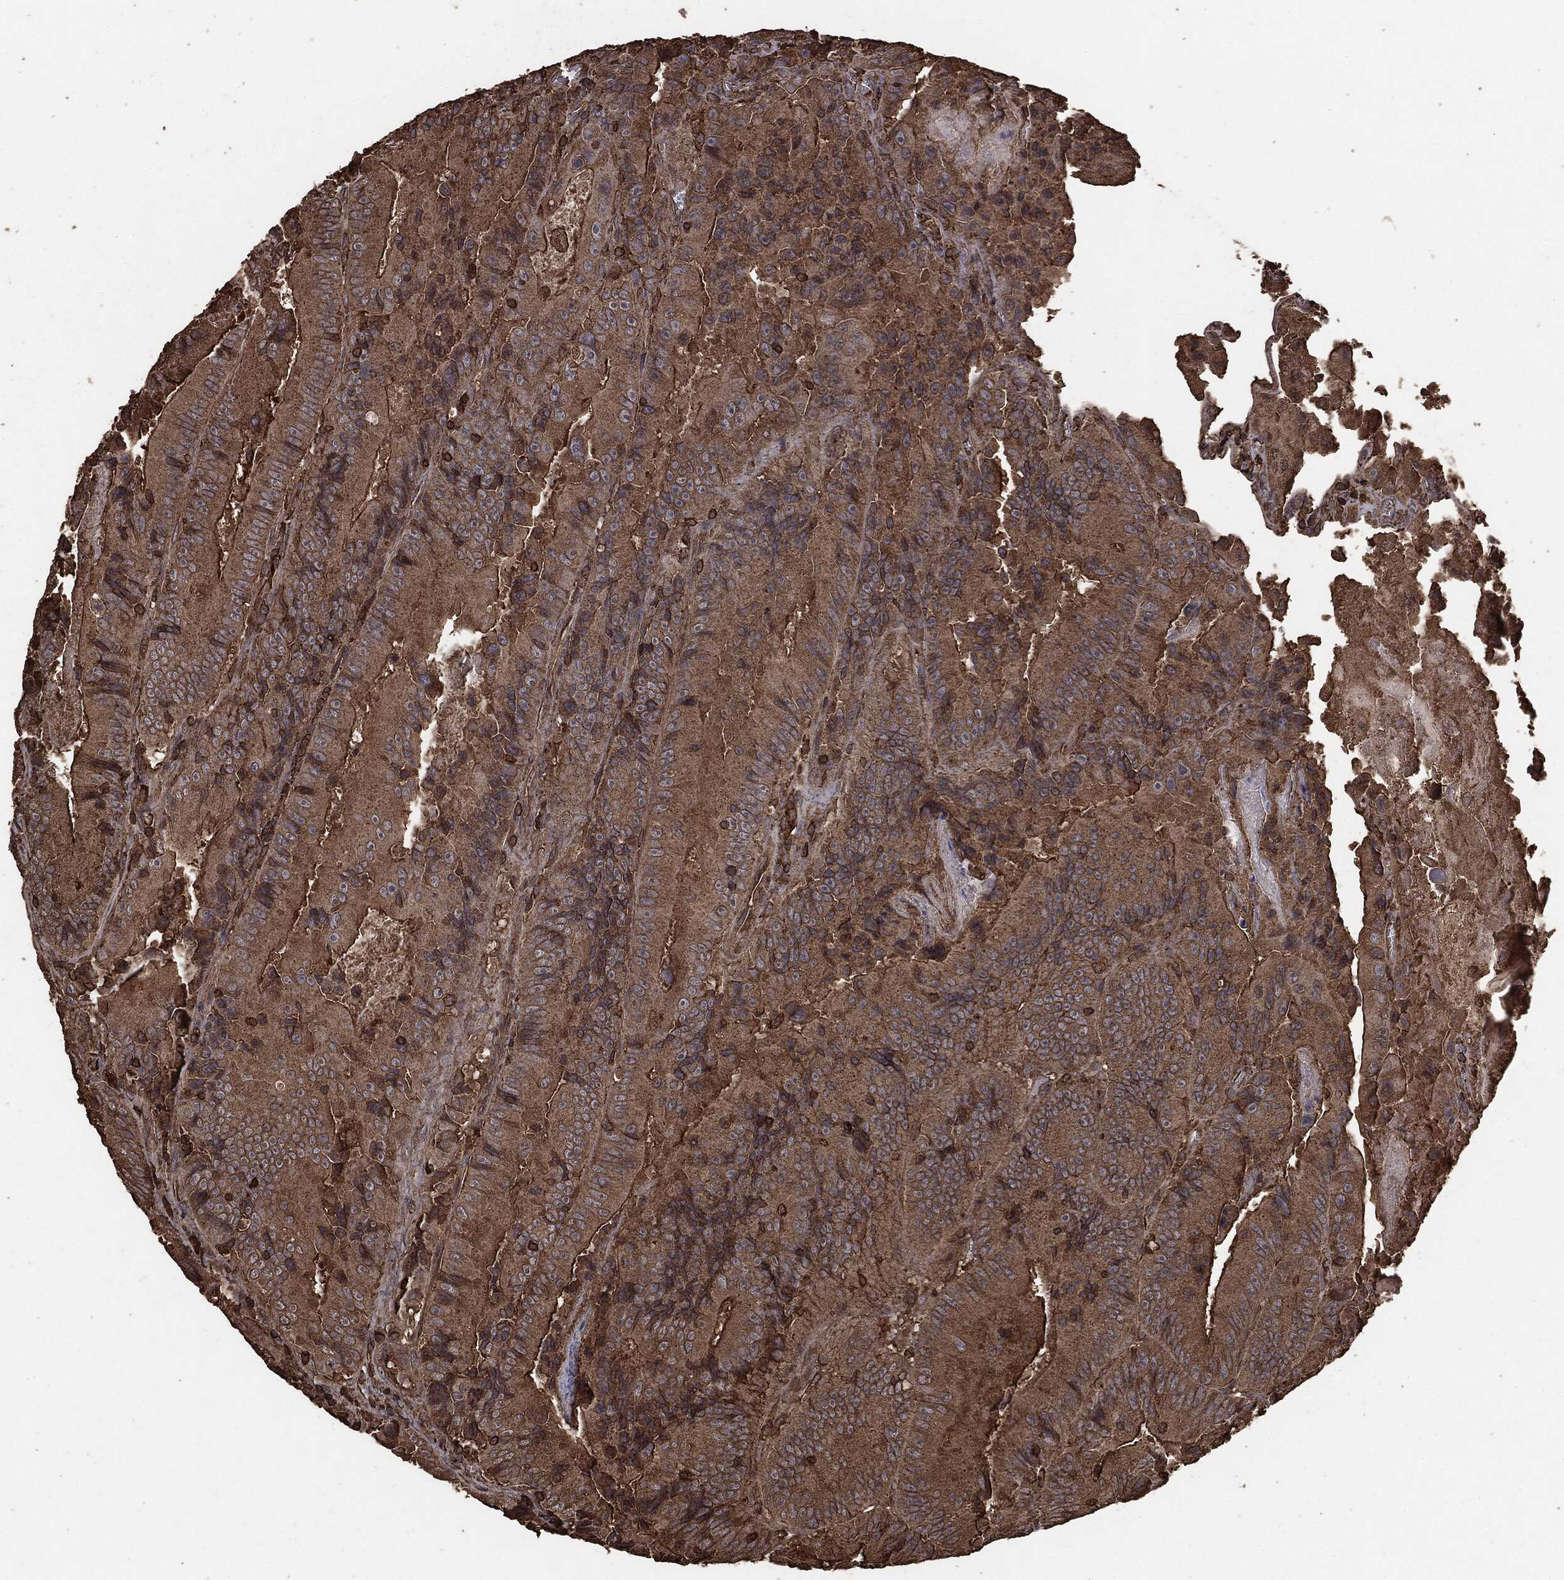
{"staining": {"intensity": "moderate", "quantity": ">75%", "location": "cytoplasmic/membranous"}, "tissue": "colorectal cancer", "cell_type": "Tumor cells", "image_type": "cancer", "snomed": [{"axis": "morphology", "description": "Adenocarcinoma, NOS"}, {"axis": "topography", "description": "Colon"}], "caption": "Colorectal cancer stained for a protein exhibits moderate cytoplasmic/membranous positivity in tumor cells. (Stains: DAB in brown, nuclei in blue, Microscopy: brightfield microscopy at high magnification).", "gene": "MTOR", "patient": {"sex": "female", "age": 86}}